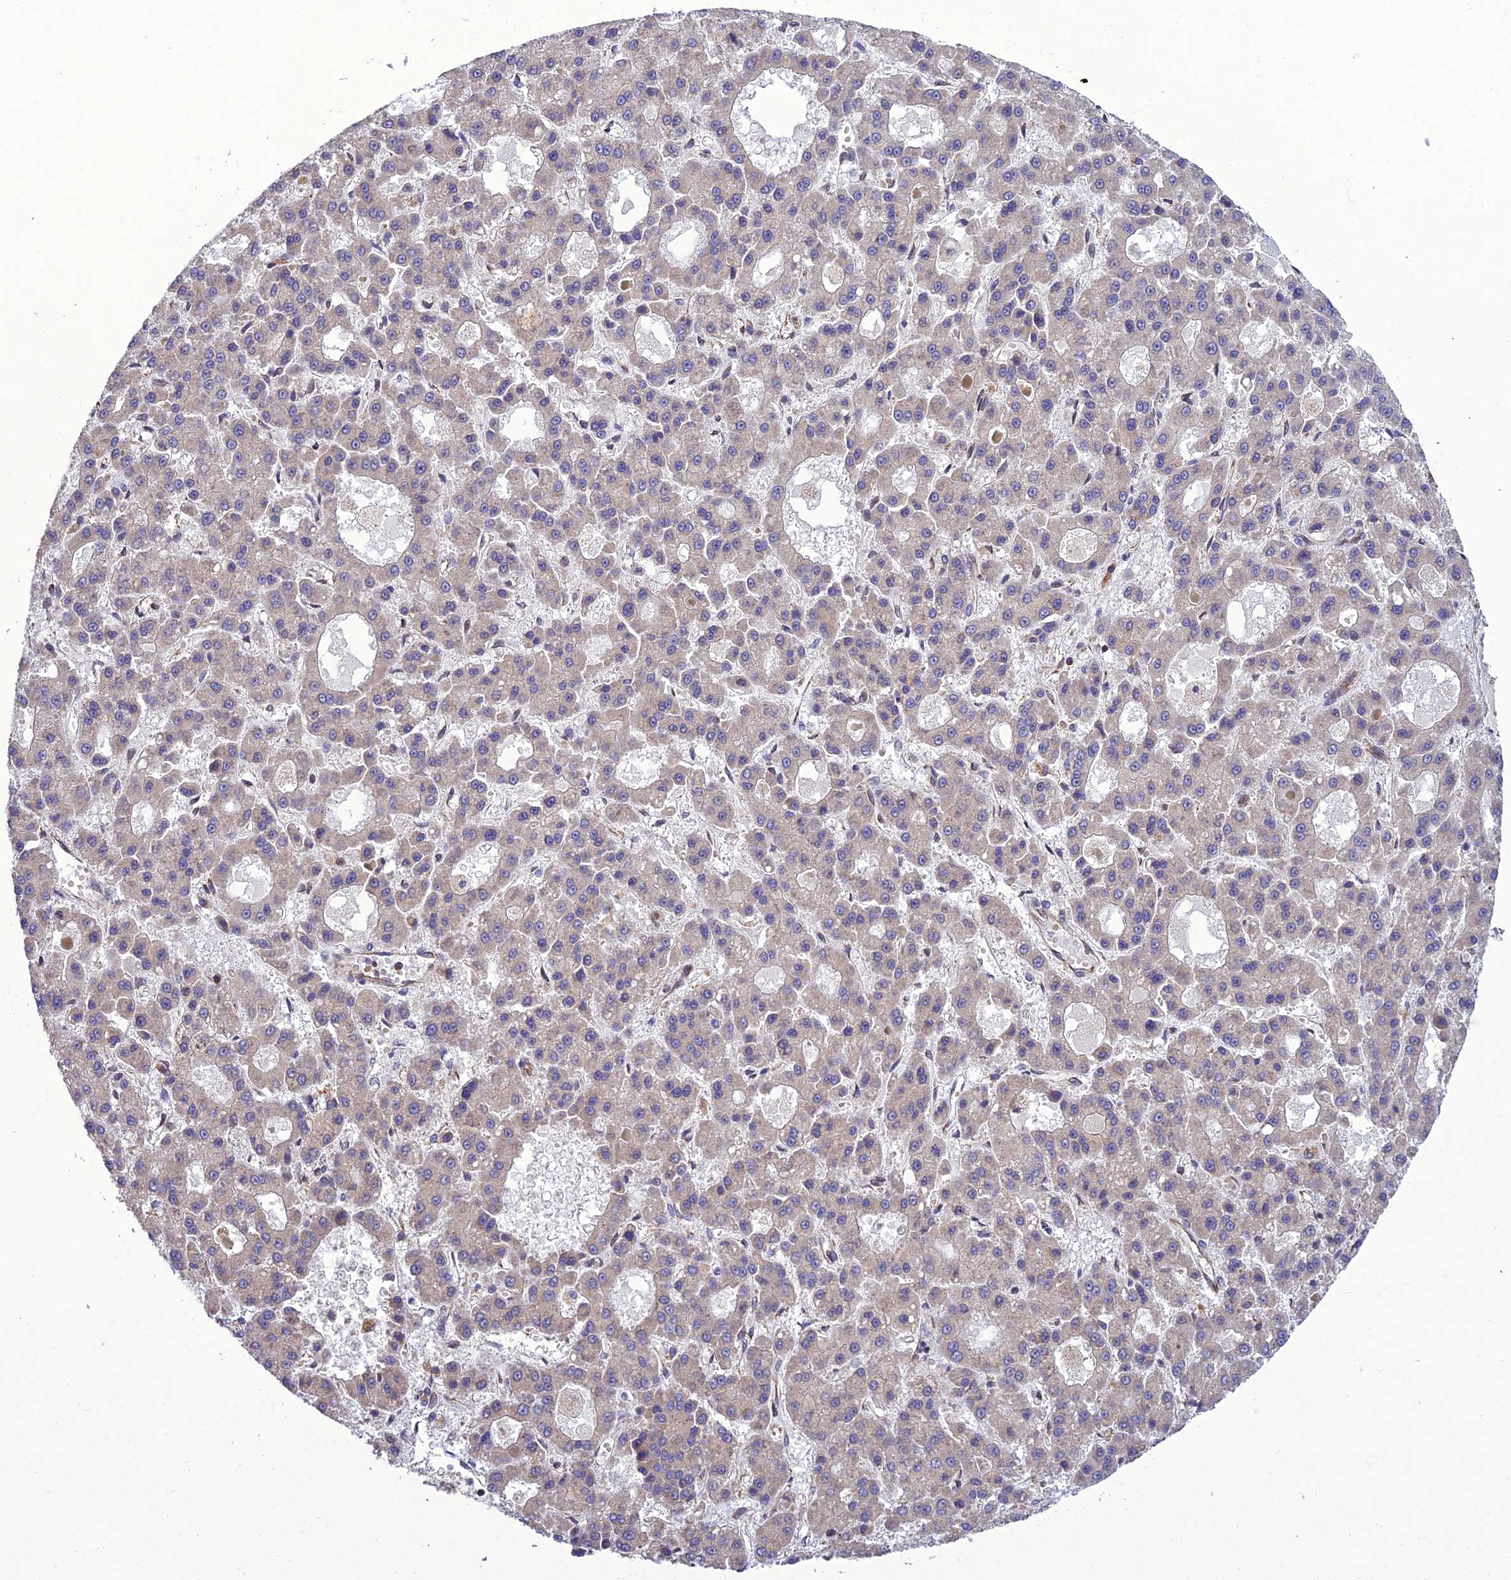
{"staining": {"intensity": "negative", "quantity": "none", "location": "none"}, "tissue": "liver cancer", "cell_type": "Tumor cells", "image_type": "cancer", "snomed": [{"axis": "morphology", "description": "Carcinoma, Hepatocellular, NOS"}, {"axis": "topography", "description": "Liver"}], "caption": "Immunohistochemistry (IHC) of liver cancer displays no positivity in tumor cells. (DAB immunohistochemistry visualized using brightfield microscopy, high magnification).", "gene": "GIMAP1", "patient": {"sex": "male", "age": 70}}